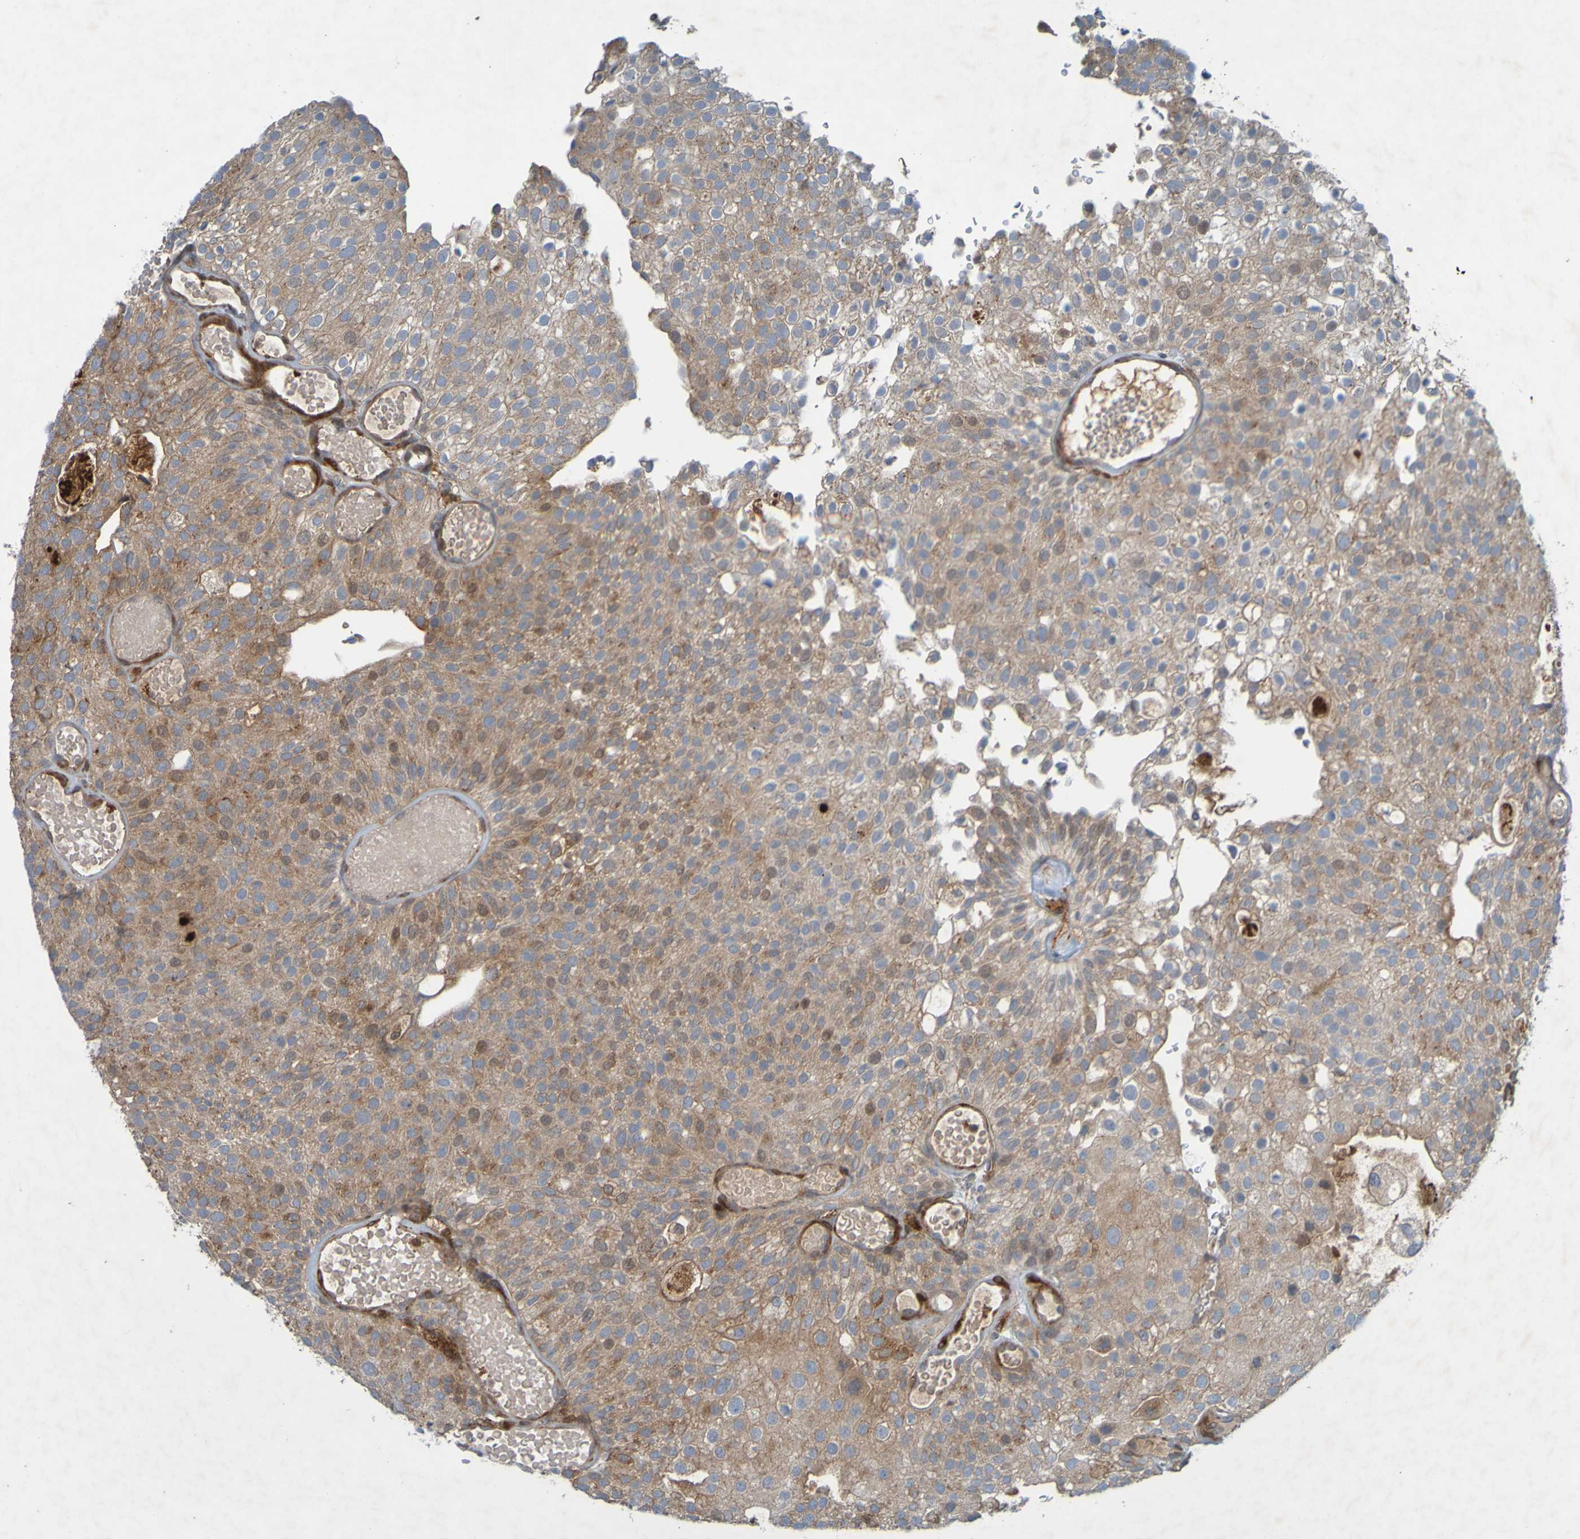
{"staining": {"intensity": "moderate", "quantity": ">75%", "location": "cytoplasmic/membranous"}, "tissue": "urothelial cancer", "cell_type": "Tumor cells", "image_type": "cancer", "snomed": [{"axis": "morphology", "description": "Urothelial carcinoma, Low grade"}, {"axis": "topography", "description": "Urinary bladder"}], "caption": "A brown stain highlights moderate cytoplasmic/membranous expression of a protein in urothelial cancer tumor cells. (DAB (3,3'-diaminobenzidine) IHC, brown staining for protein, blue staining for nuclei).", "gene": "GUCY1A1", "patient": {"sex": "male", "age": 78}}